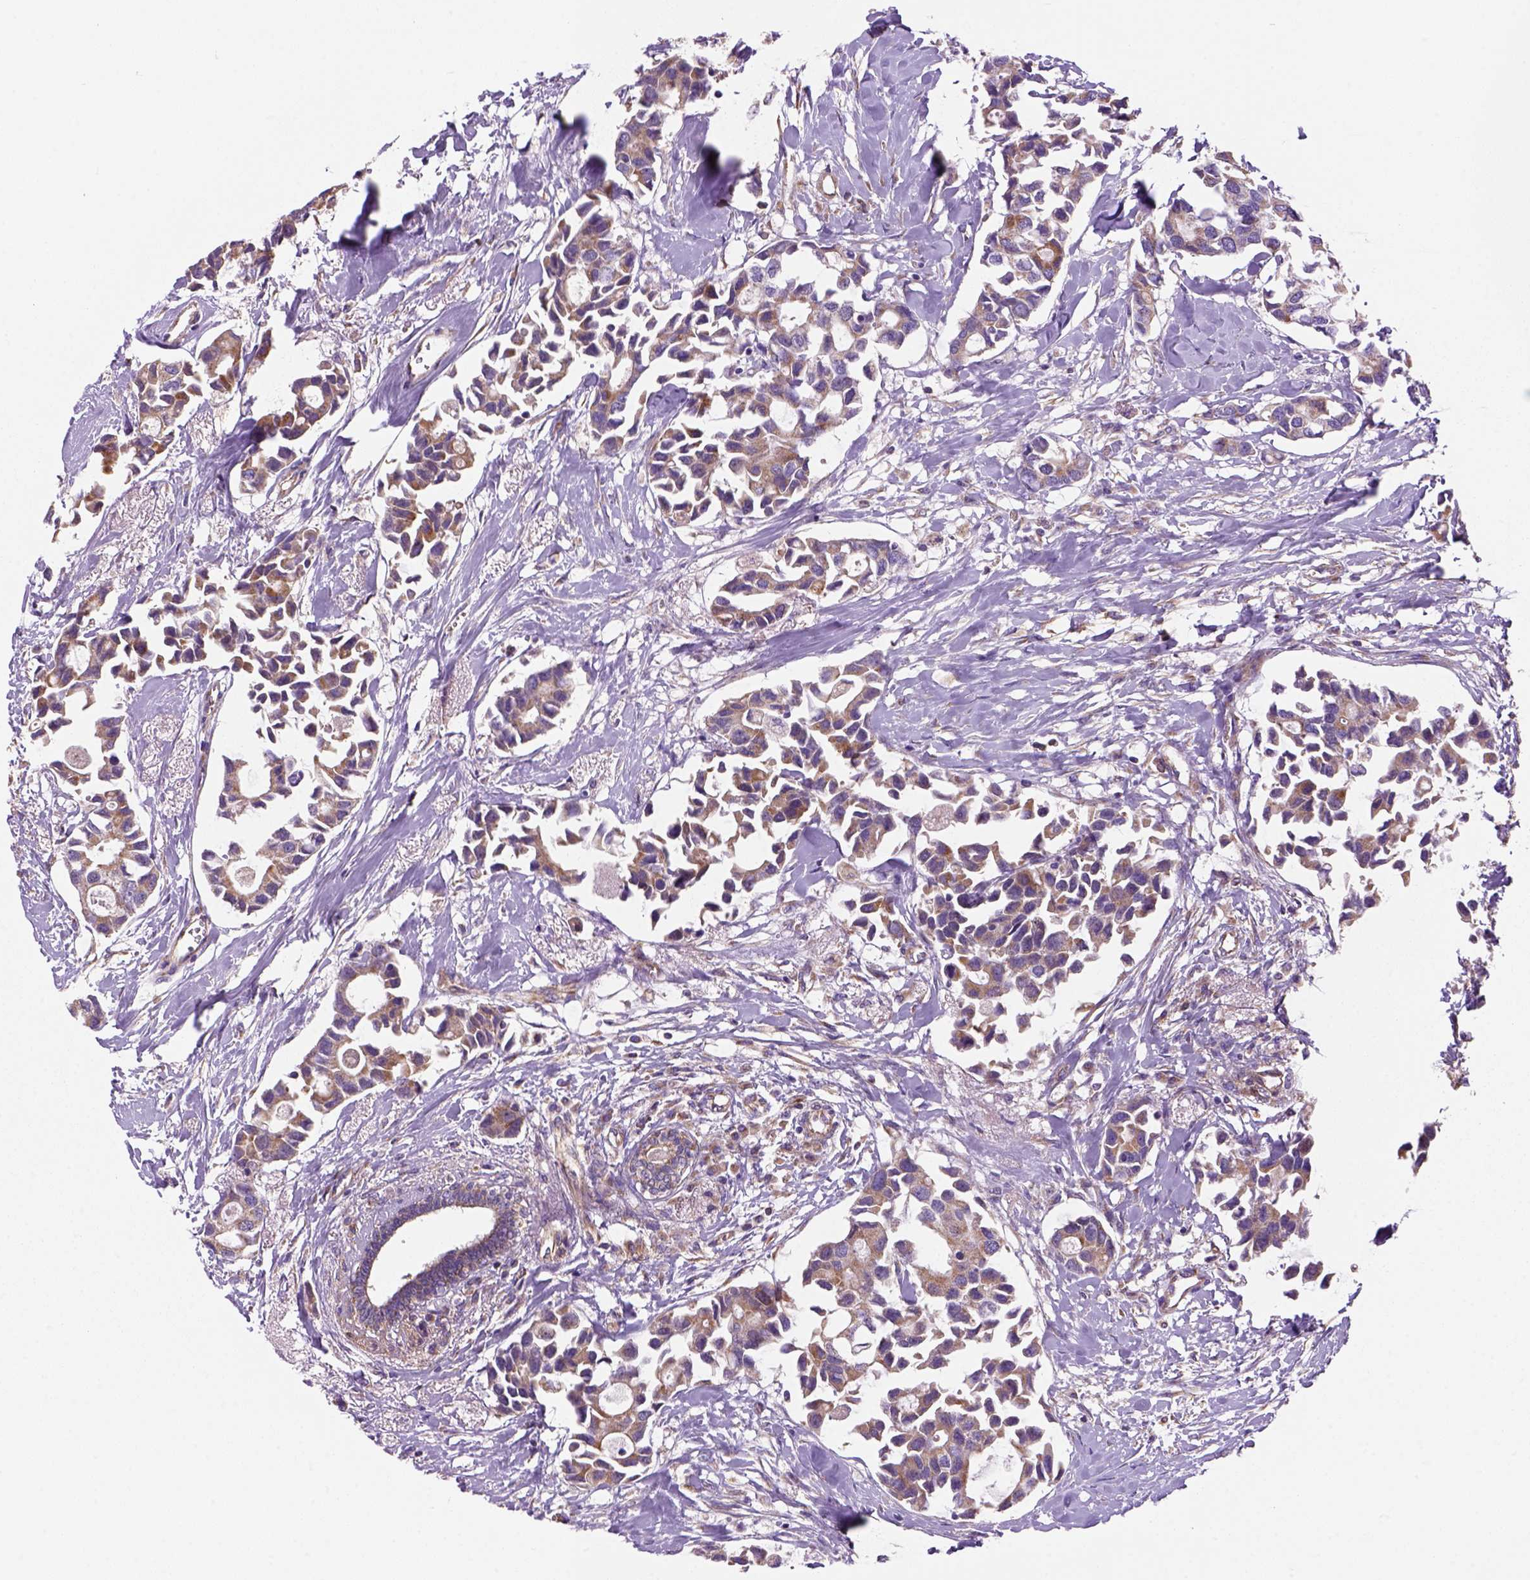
{"staining": {"intensity": "moderate", "quantity": "25%-75%", "location": "cytoplasmic/membranous"}, "tissue": "breast cancer", "cell_type": "Tumor cells", "image_type": "cancer", "snomed": [{"axis": "morphology", "description": "Duct carcinoma"}, {"axis": "topography", "description": "Breast"}], "caption": "This is an image of immunohistochemistry staining of breast cancer (invasive ductal carcinoma), which shows moderate positivity in the cytoplasmic/membranous of tumor cells.", "gene": "WARS2", "patient": {"sex": "female", "age": 83}}